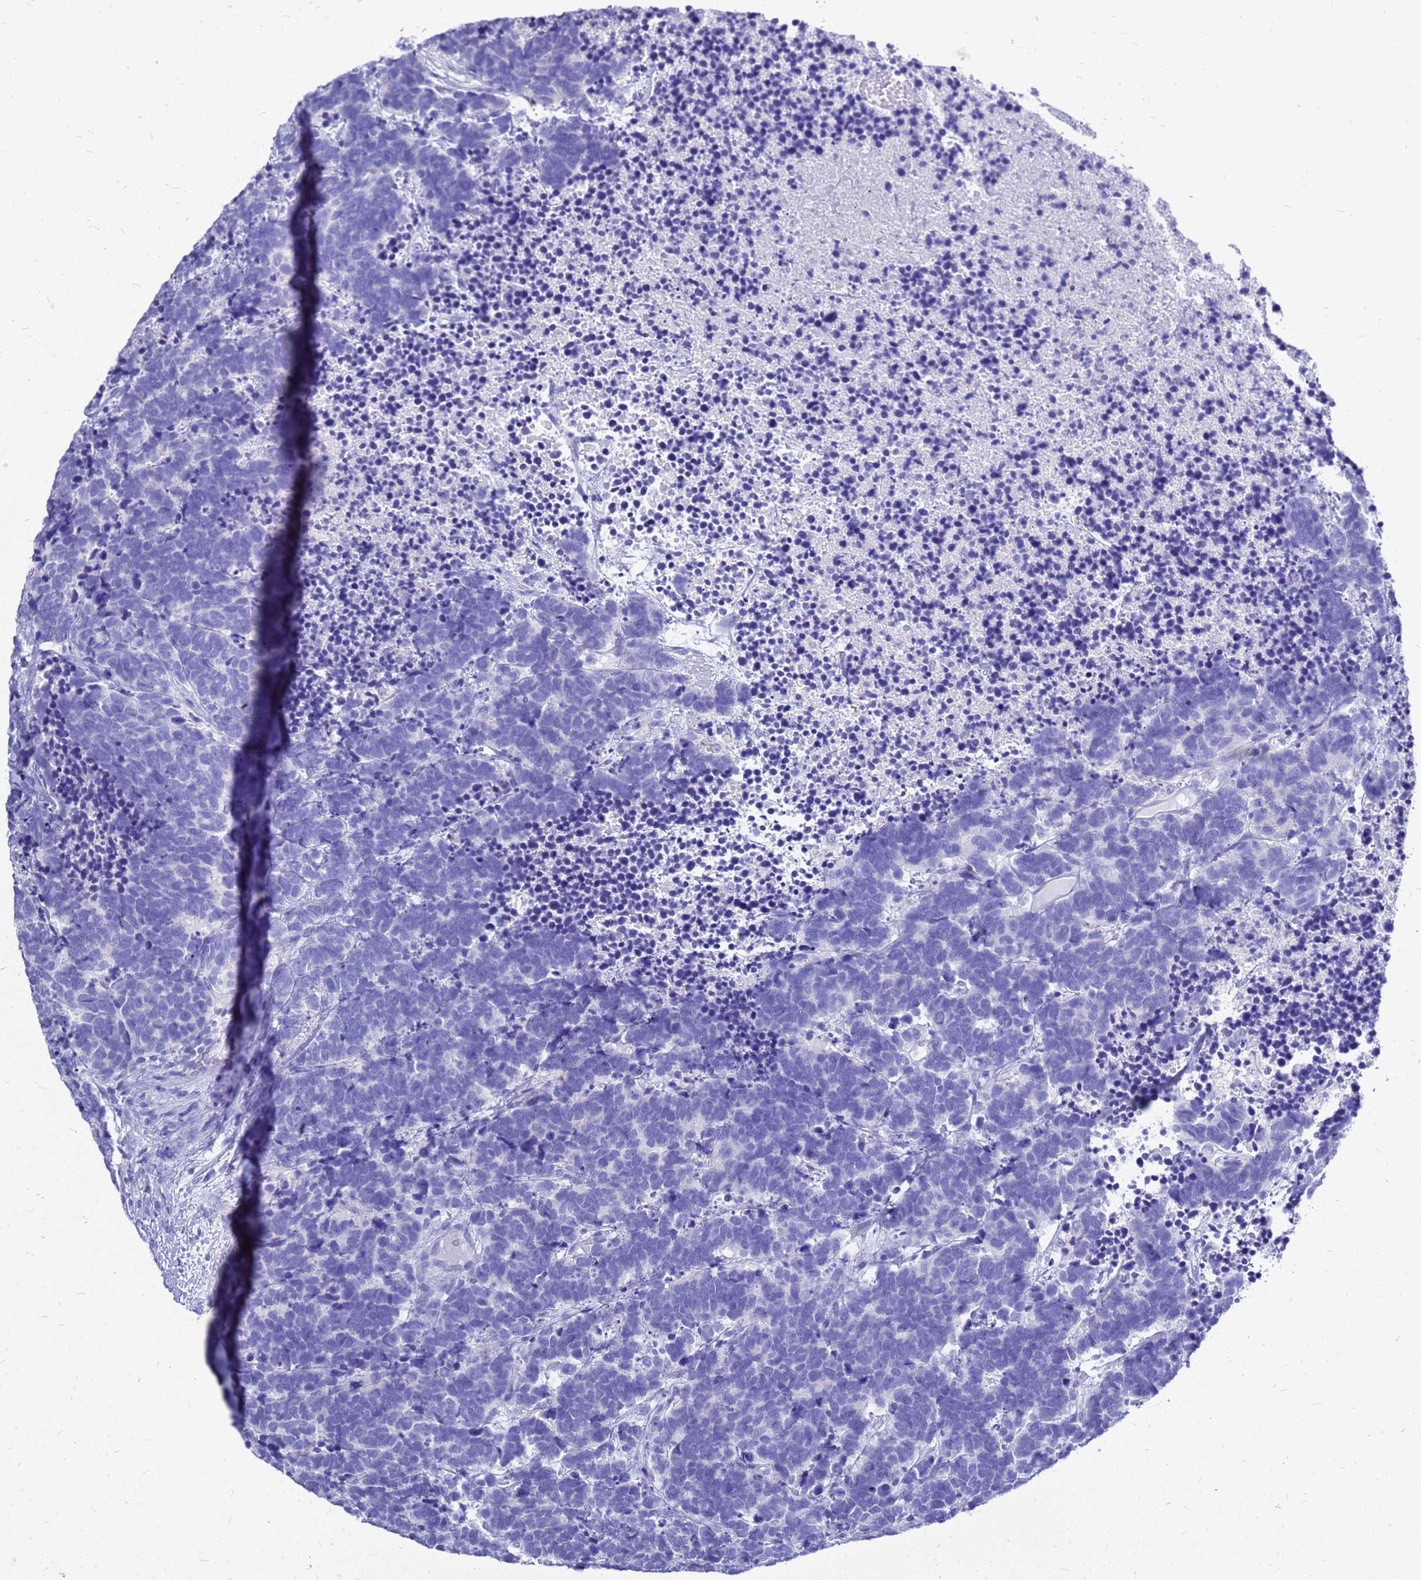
{"staining": {"intensity": "negative", "quantity": "none", "location": "none"}, "tissue": "carcinoid", "cell_type": "Tumor cells", "image_type": "cancer", "snomed": [{"axis": "morphology", "description": "Carcinoma, NOS"}, {"axis": "morphology", "description": "Carcinoid, malignant, NOS"}, {"axis": "topography", "description": "Urinary bladder"}], "caption": "A photomicrograph of human carcinoma is negative for staining in tumor cells.", "gene": "OR52E2", "patient": {"sex": "male", "age": 57}}